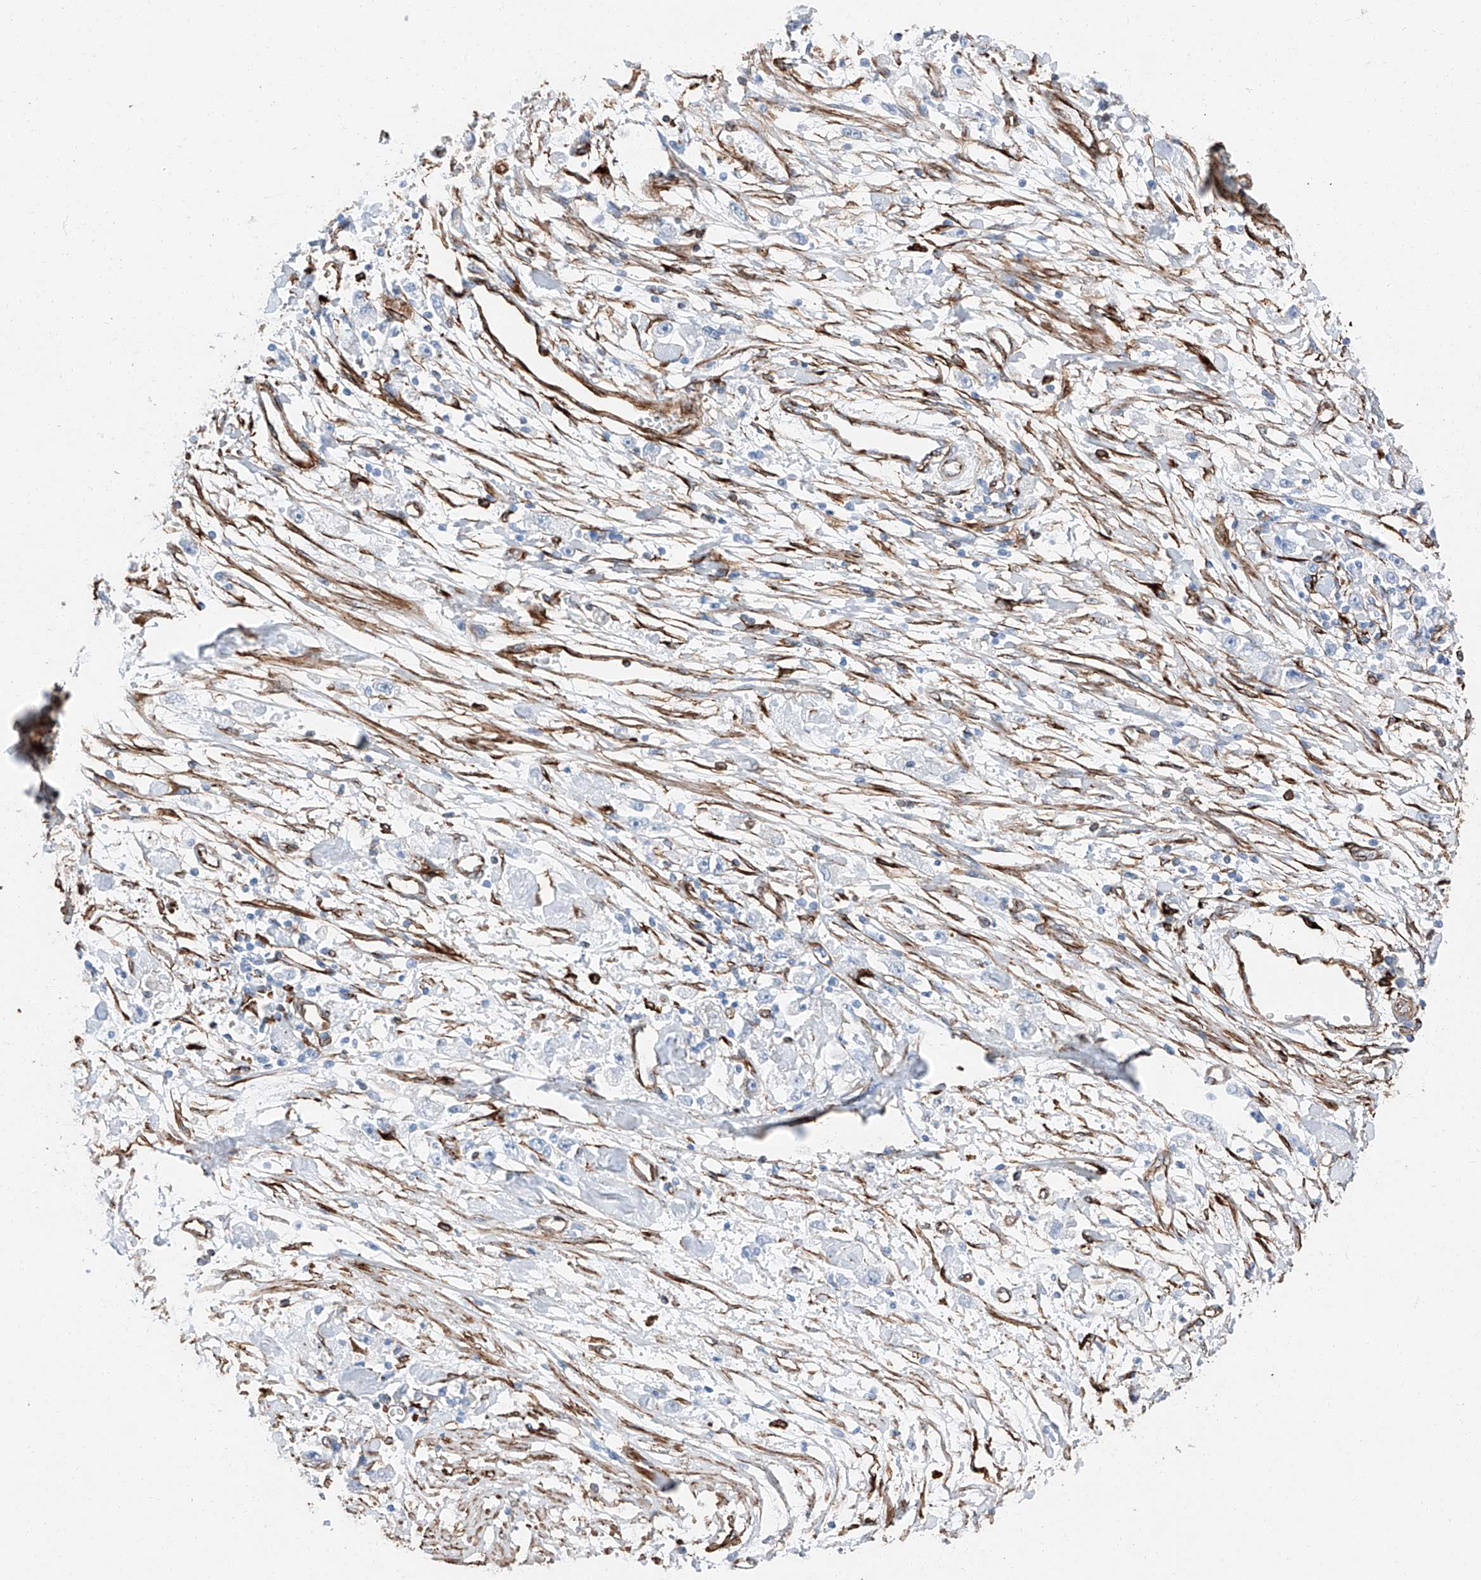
{"staining": {"intensity": "negative", "quantity": "none", "location": "none"}, "tissue": "stomach cancer", "cell_type": "Tumor cells", "image_type": "cancer", "snomed": [{"axis": "morphology", "description": "Adenocarcinoma, NOS"}, {"axis": "topography", "description": "Stomach"}], "caption": "The immunohistochemistry (IHC) micrograph has no significant positivity in tumor cells of stomach adenocarcinoma tissue.", "gene": "ZNF804A", "patient": {"sex": "female", "age": 59}}